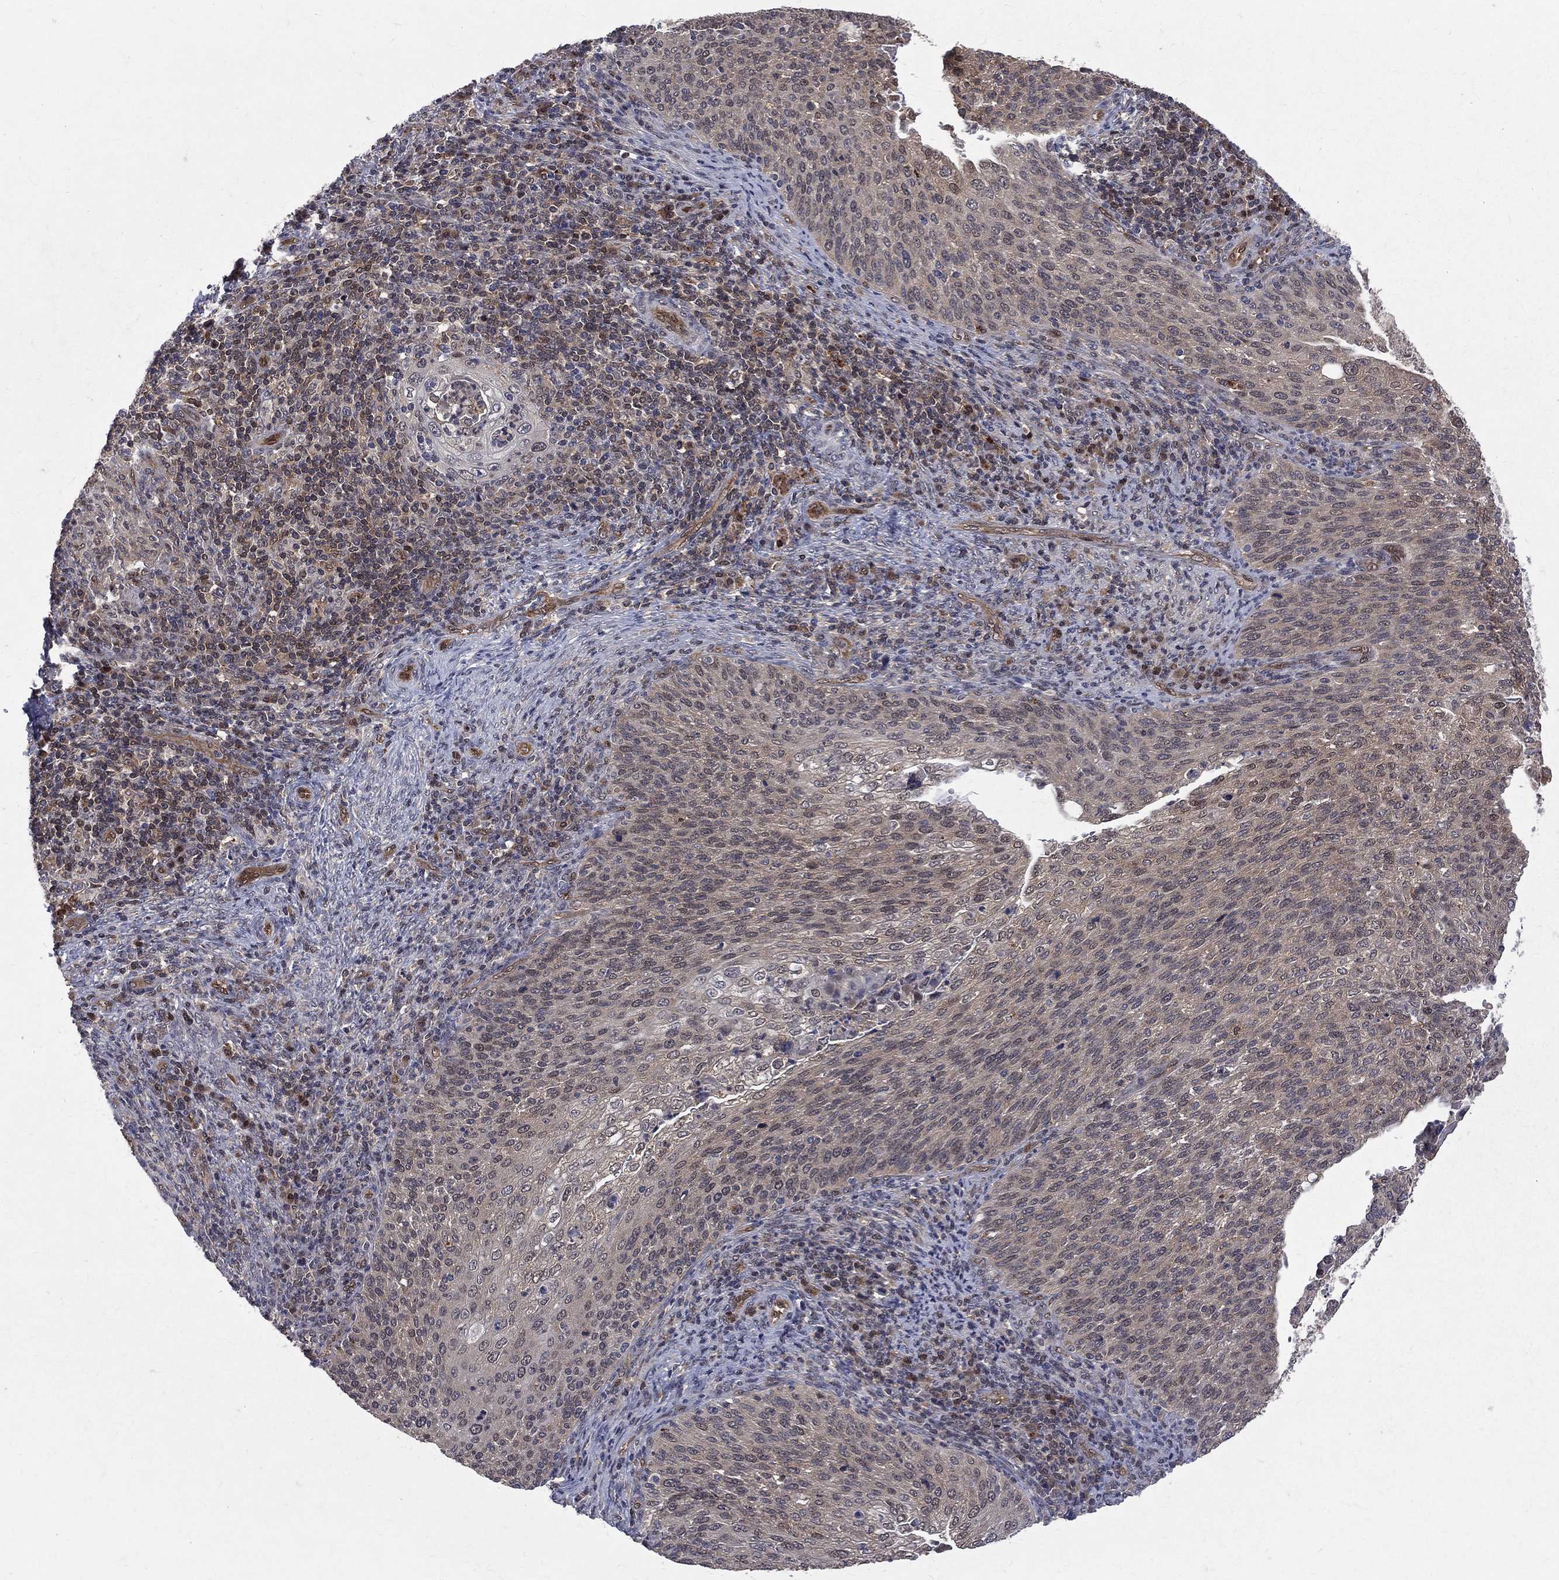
{"staining": {"intensity": "weak", "quantity": "<25%", "location": "cytoplasmic/membranous"}, "tissue": "cervical cancer", "cell_type": "Tumor cells", "image_type": "cancer", "snomed": [{"axis": "morphology", "description": "Squamous cell carcinoma, NOS"}, {"axis": "topography", "description": "Cervix"}], "caption": "An immunohistochemistry (IHC) histopathology image of cervical squamous cell carcinoma is shown. There is no staining in tumor cells of cervical squamous cell carcinoma.", "gene": "GMPR2", "patient": {"sex": "female", "age": 52}}